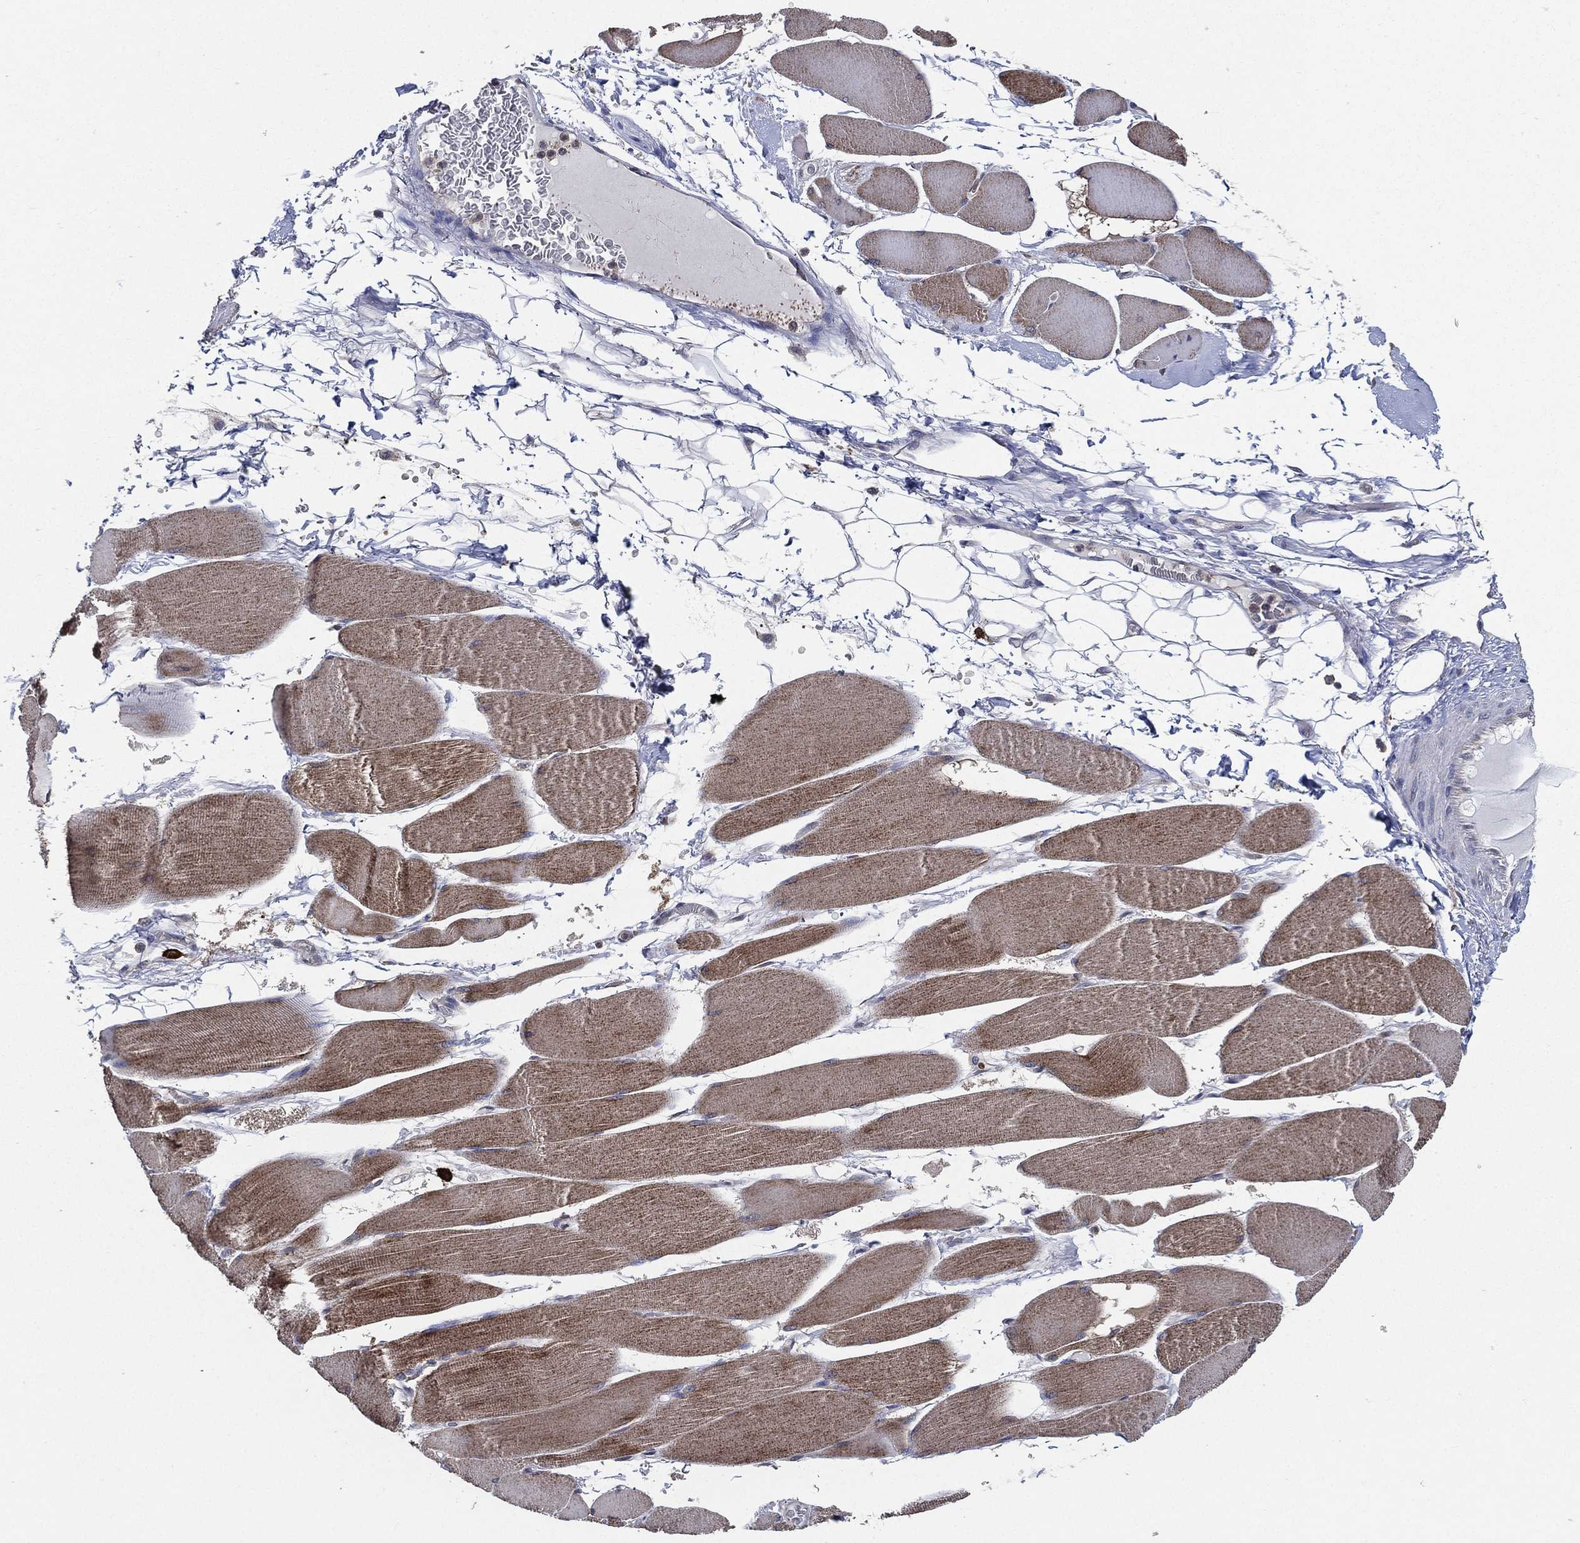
{"staining": {"intensity": "moderate", "quantity": "25%-75%", "location": "cytoplasmic/membranous"}, "tissue": "skeletal muscle", "cell_type": "Myocytes", "image_type": "normal", "snomed": [{"axis": "morphology", "description": "Normal tissue, NOS"}, {"axis": "topography", "description": "Skeletal muscle"}], "caption": "Skeletal muscle stained with a brown dye demonstrates moderate cytoplasmic/membranous positive positivity in approximately 25%-75% of myocytes.", "gene": "SMPD3", "patient": {"sex": "male", "age": 56}}